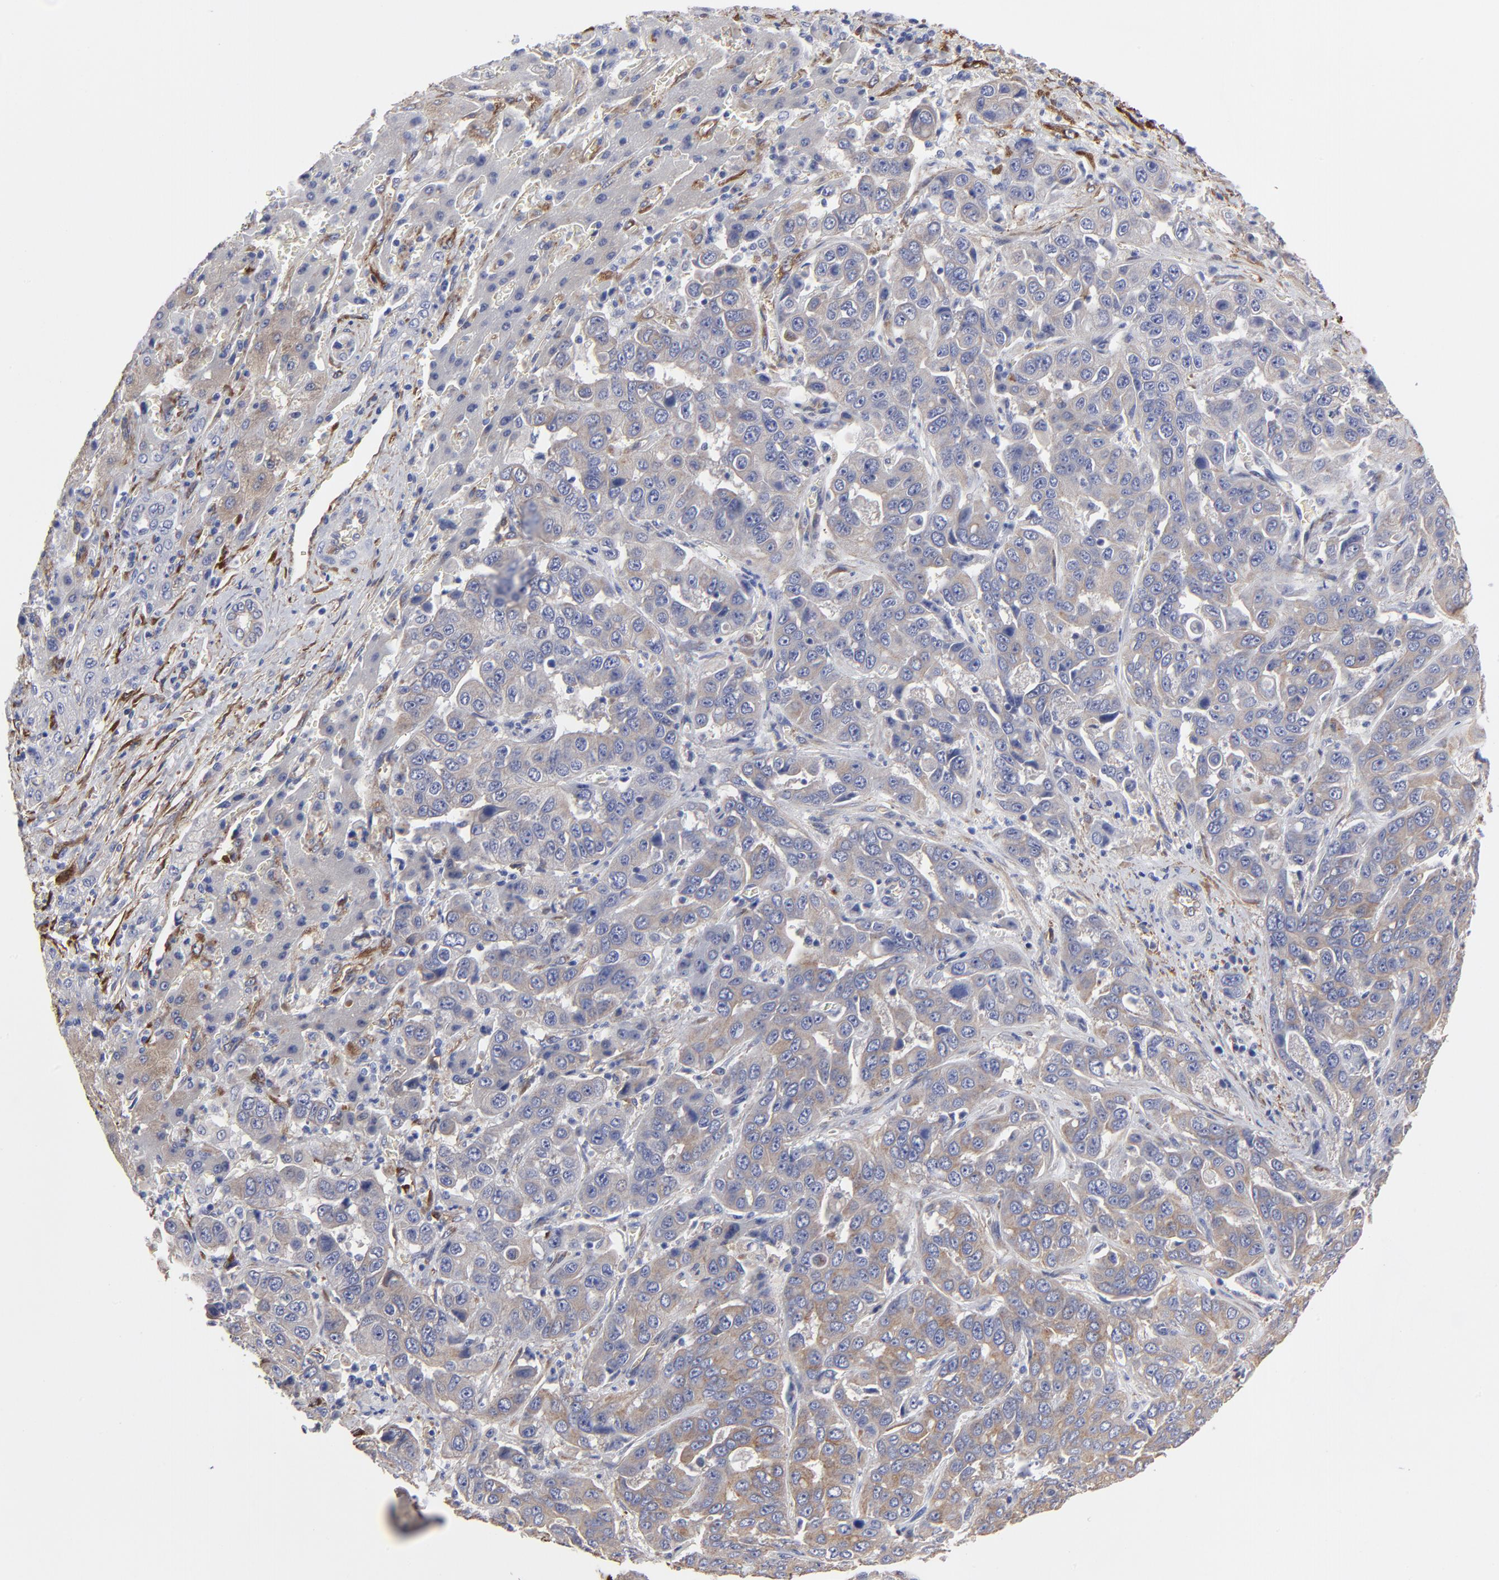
{"staining": {"intensity": "weak", "quantity": "<25%", "location": "cytoplasmic/membranous"}, "tissue": "liver cancer", "cell_type": "Tumor cells", "image_type": "cancer", "snomed": [{"axis": "morphology", "description": "Cholangiocarcinoma"}, {"axis": "topography", "description": "Liver"}], "caption": "IHC photomicrograph of neoplastic tissue: liver cholangiocarcinoma stained with DAB reveals no significant protein staining in tumor cells.", "gene": "CILP", "patient": {"sex": "female", "age": 52}}